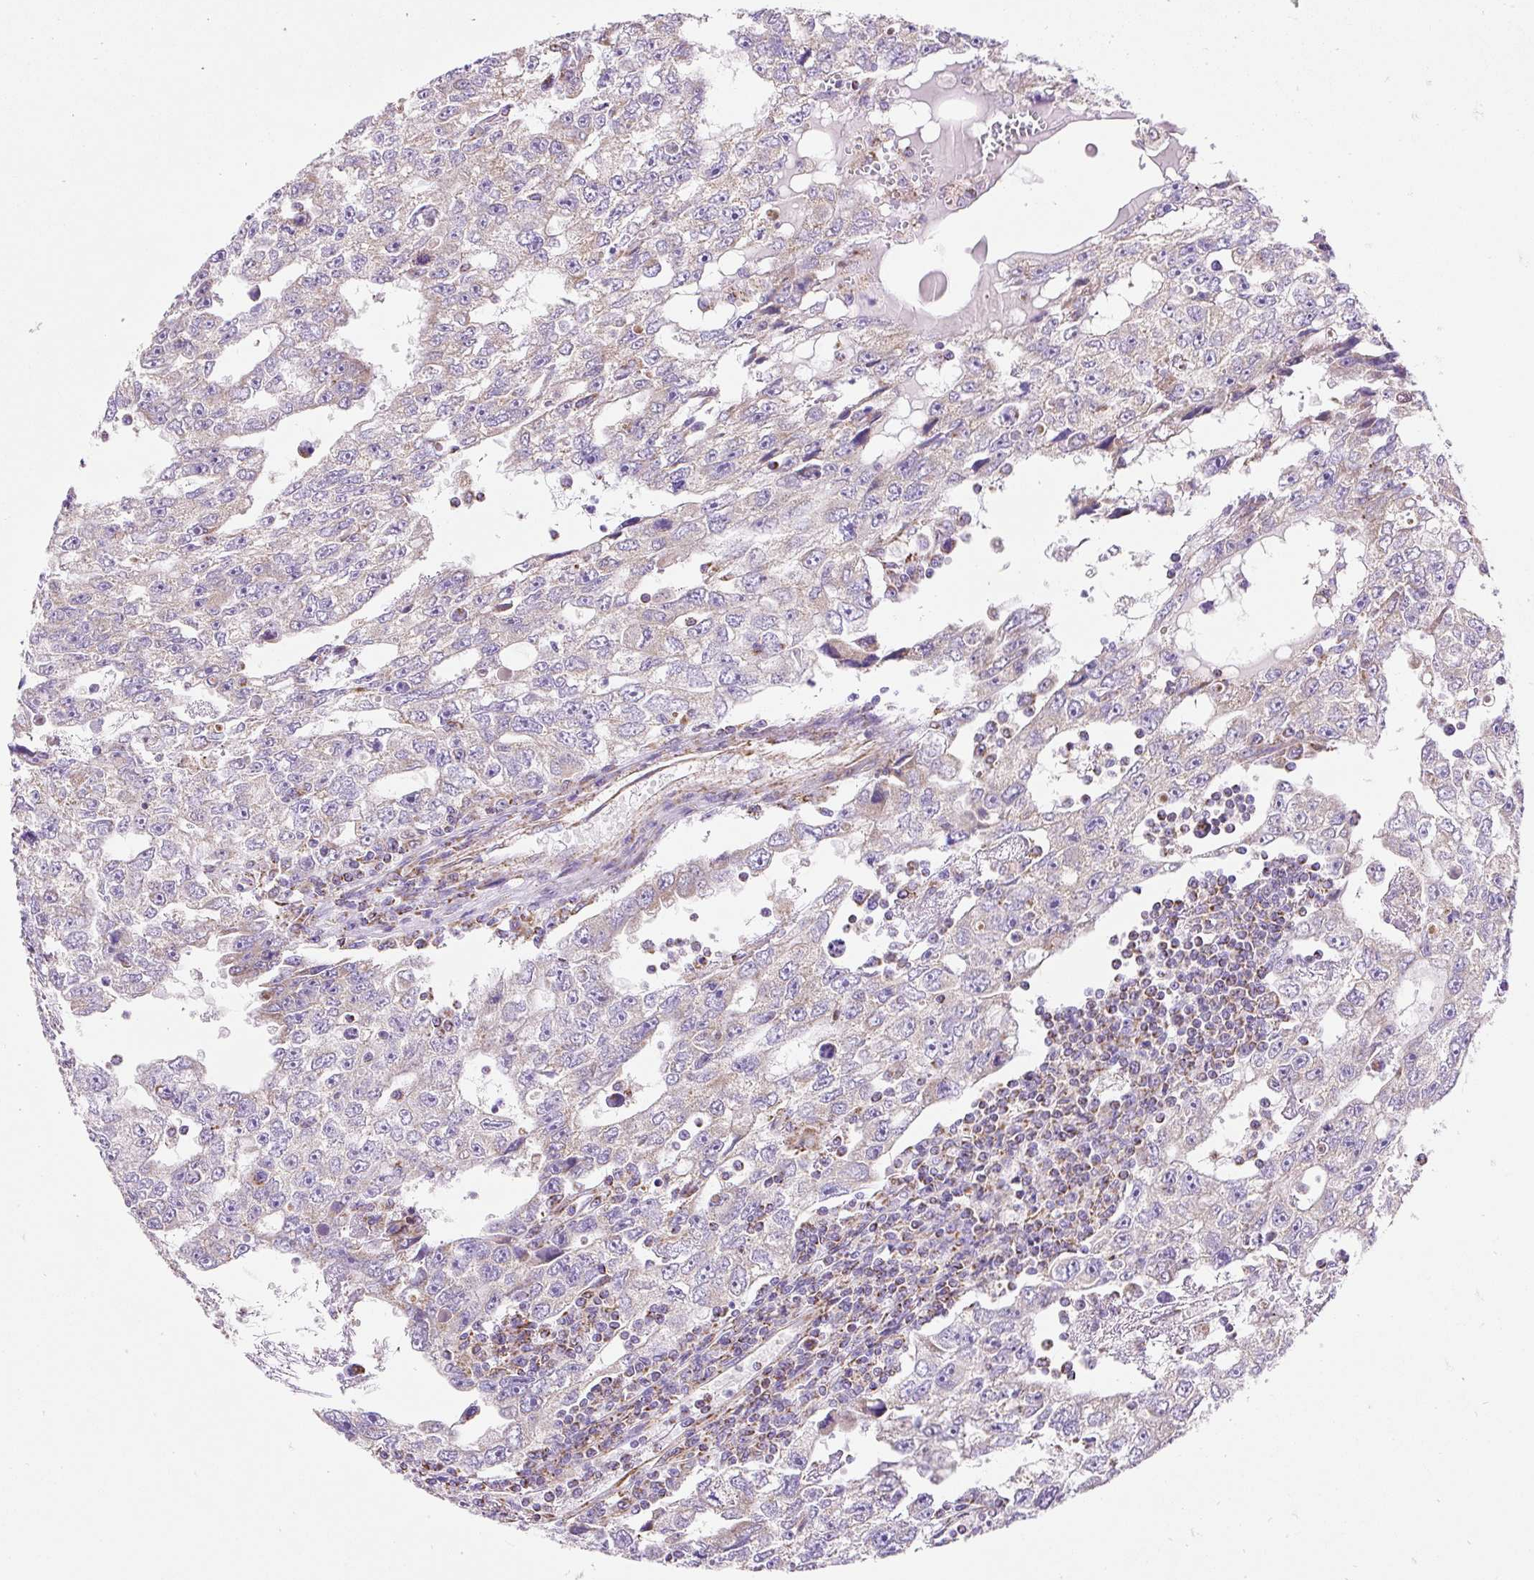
{"staining": {"intensity": "weak", "quantity": "25%-75%", "location": "cytoplasmic/membranous"}, "tissue": "testis cancer", "cell_type": "Tumor cells", "image_type": "cancer", "snomed": [{"axis": "morphology", "description": "Carcinoma, Embryonal, NOS"}, {"axis": "topography", "description": "Testis"}], "caption": "A high-resolution histopathology image shows IHC staining of testis cancer, which exhibits weak cytoplasmic/membranous staining in approximately 25%-75% of tumor cells.", "gene": "DAAM2", "patient": {"sex": "male", "age": 20}}